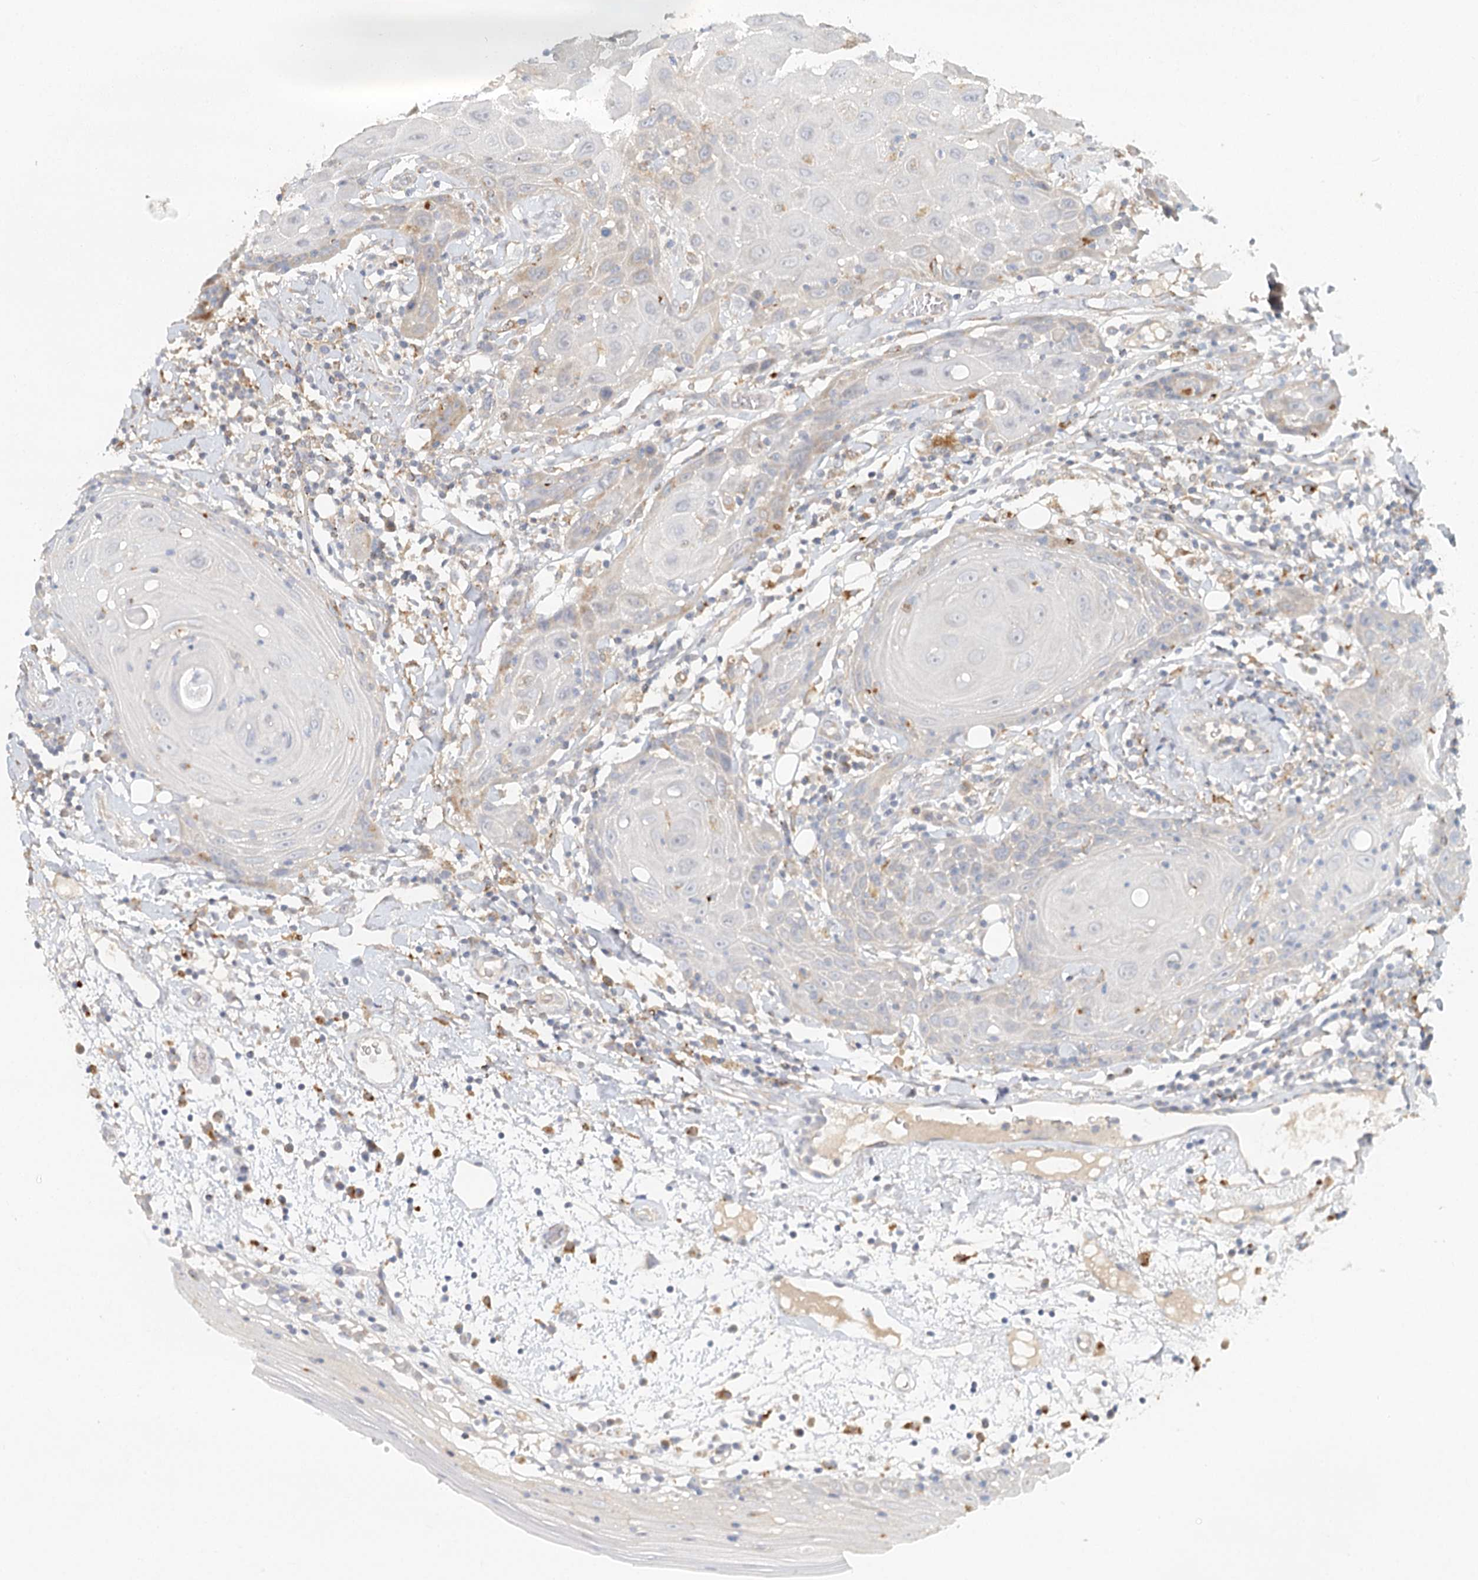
{"staining": {"intensity": "negative", "quantity": "none", "location": "none"}, "tissue": "oral mucosa", "cell_type": "Squamous epithelial cells", "image_type": "normal", "snomed": [{"axis": "morphology", "description": "Normal tissue, NOS"}, {"axis": "morphology", "description": "Squamous cell carcinoma, NOS"}, {"axis": "topography", "description": "Skeletal muscle"}, {"axis": "topography", "description": "Oral tissue"}], "caption": "Immunohistochemical staining of unremarkable human oral mucosa shows no significant positivity in squamous epithelial cells. (DAB (3,3'-diaminobenzidine) immunohistochemistry with hematoxylin counter stain).", "gene": "VSIG1", "patient": {"sex": "male", "age": 71}}